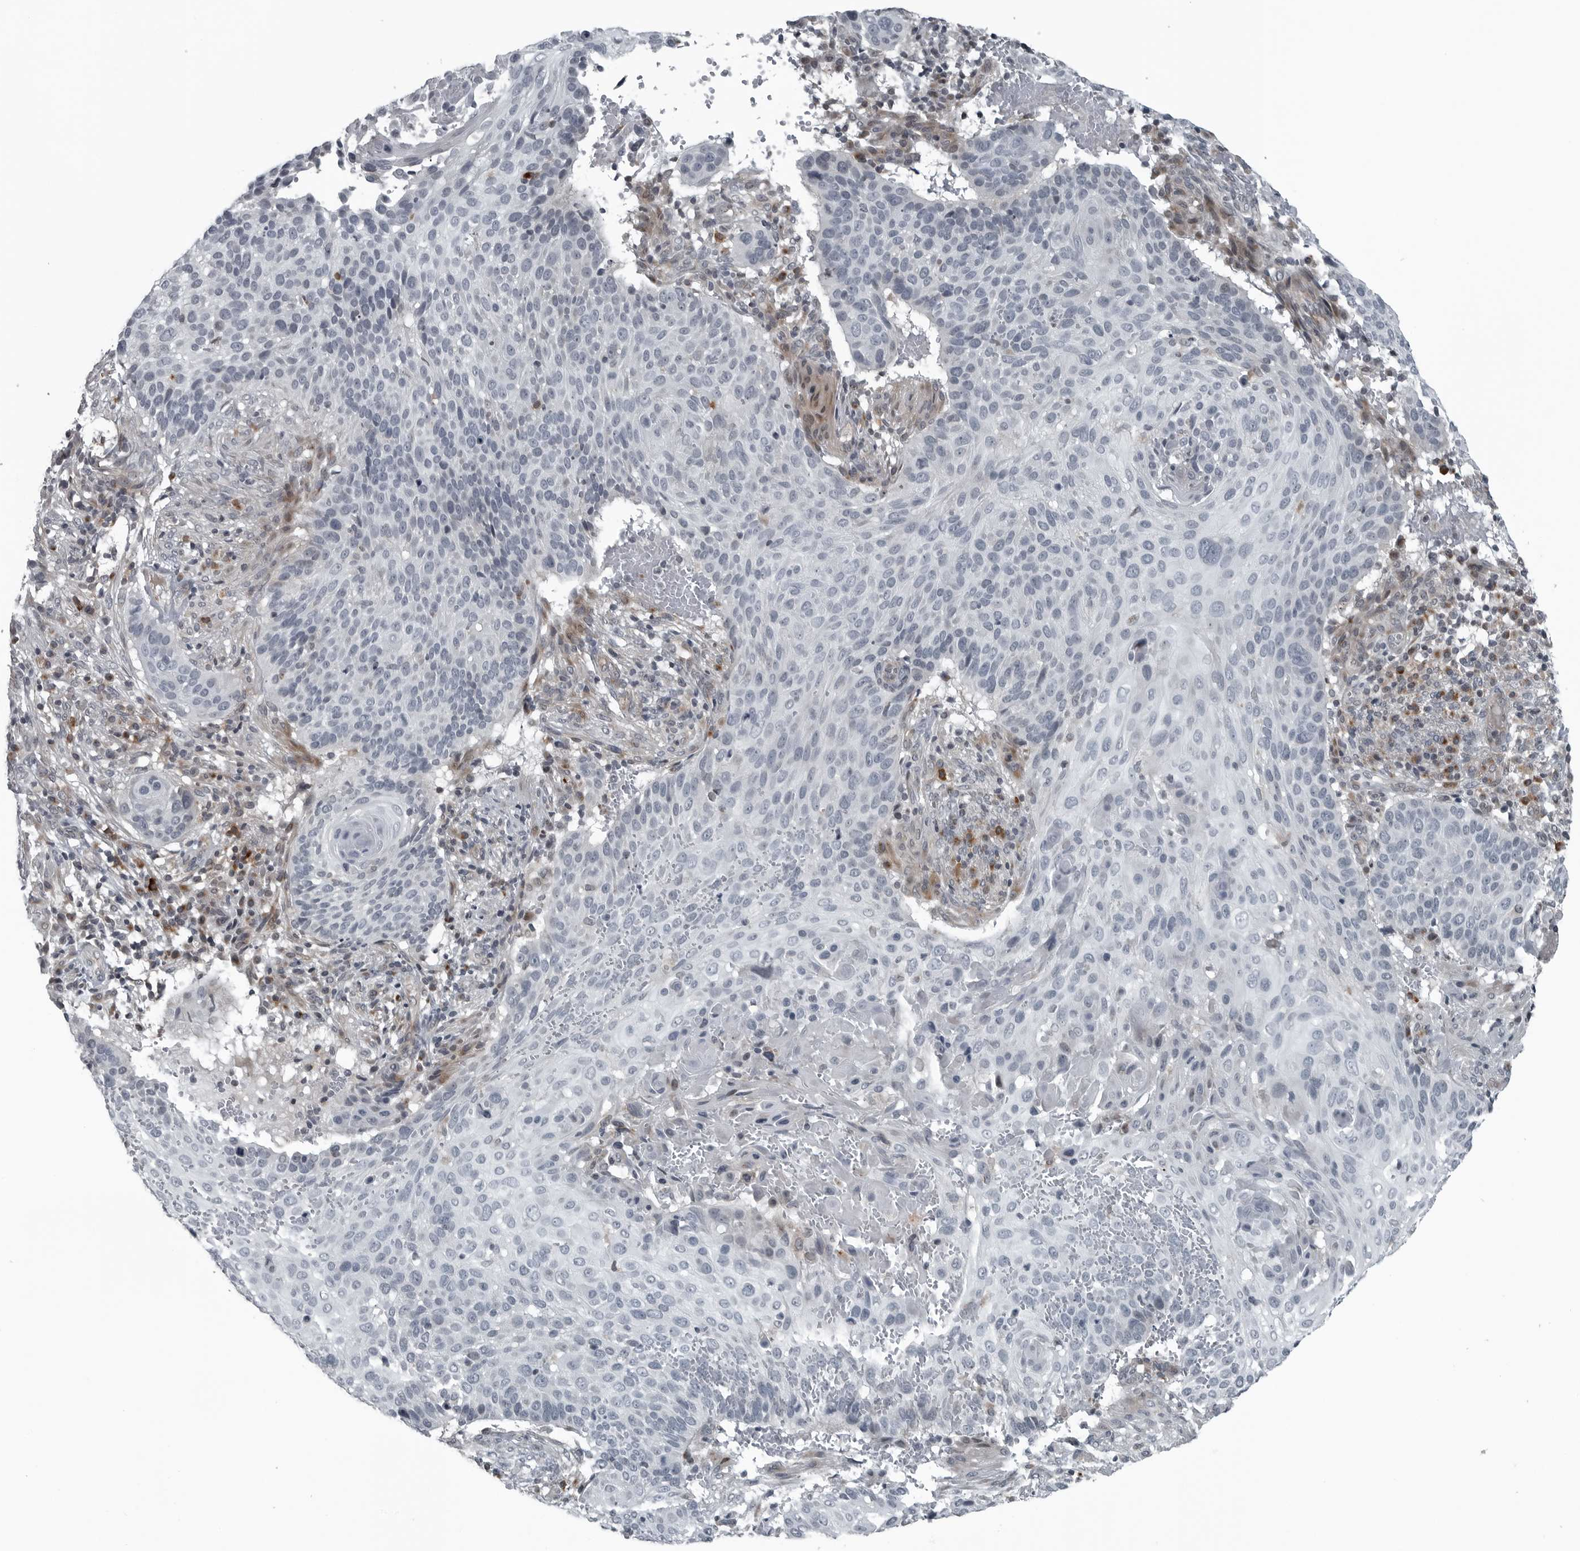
{"staining": {"intensity": "negative", "quantity": "none", "location": "none"}, "tissue": "cervical cancer", "cell_type": "Tumor cells", "image_type": "cancer", "snomed": [{"axis": "morphology", "description": "Squamous cell carcinoma, NOS"}, {"axis": "topography", "description": "Cervix"}], "caption": "Protein analysis of cervical cancer (squamous cell carcinoma) reveals no significant expression in tumor cells. (DAB immunohistochemistry (IHC) visualized using brightfield microscopy, high magnification).", "gene": "GAK", "patient": {"sex": "female", "age": 74}}